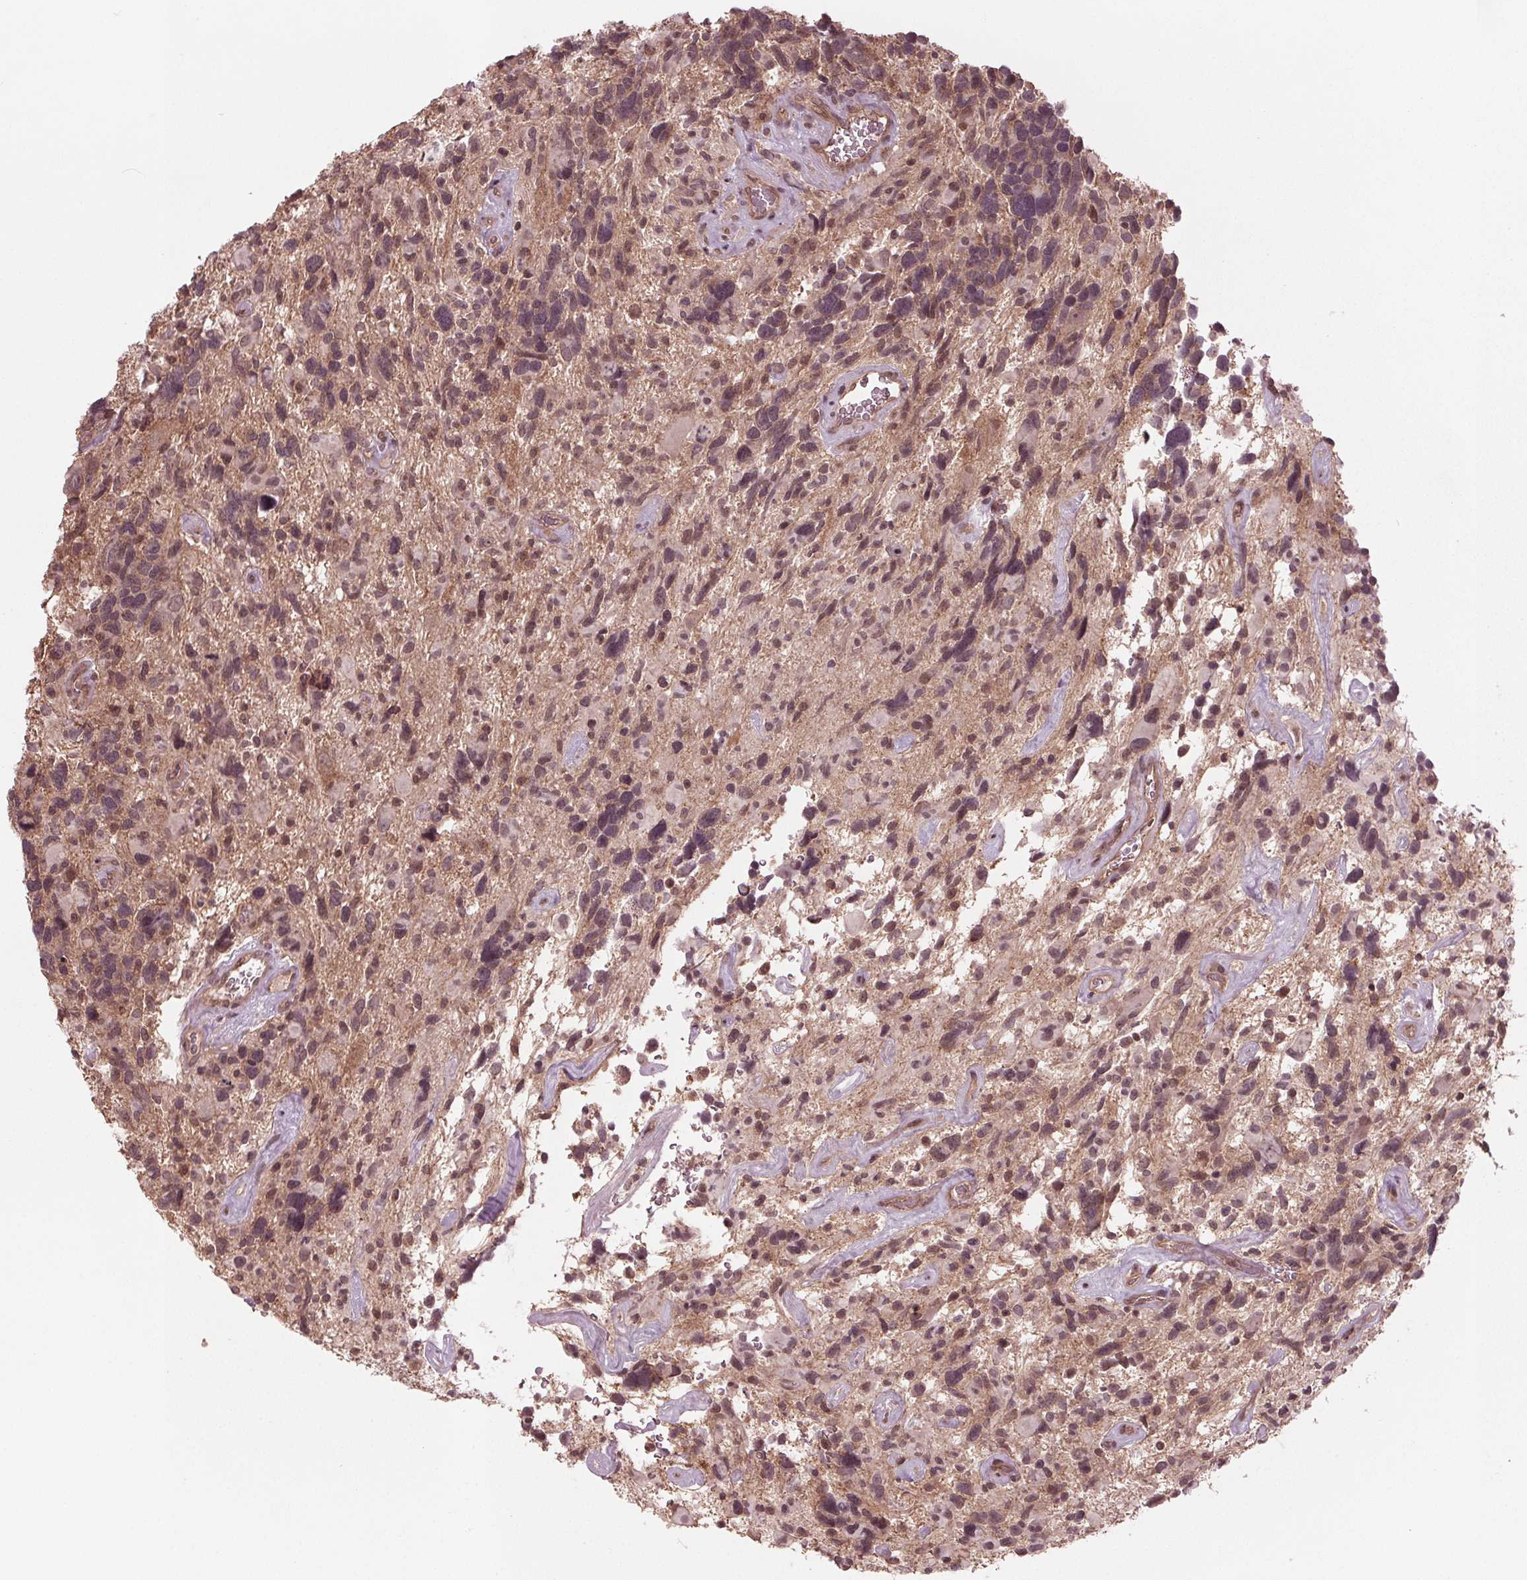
{"staining": {"intensity": "weak", "quantity": "<25%", "location": "nuclear"}, "tissue": "glioma", "cell_type": "Tumor cells", "image_type": "cancer", "snomed": [{"axis": "morphology", "description": "Glioma, malignant, High grade"}, {"axis": "topography", "description": "Brain"}], "caption": "An image of human high-grade glioma (malignant) is negative for staining in tumor cells.", "gene": "BTBD1", "patient": {"sex": "male", "age": 49}}